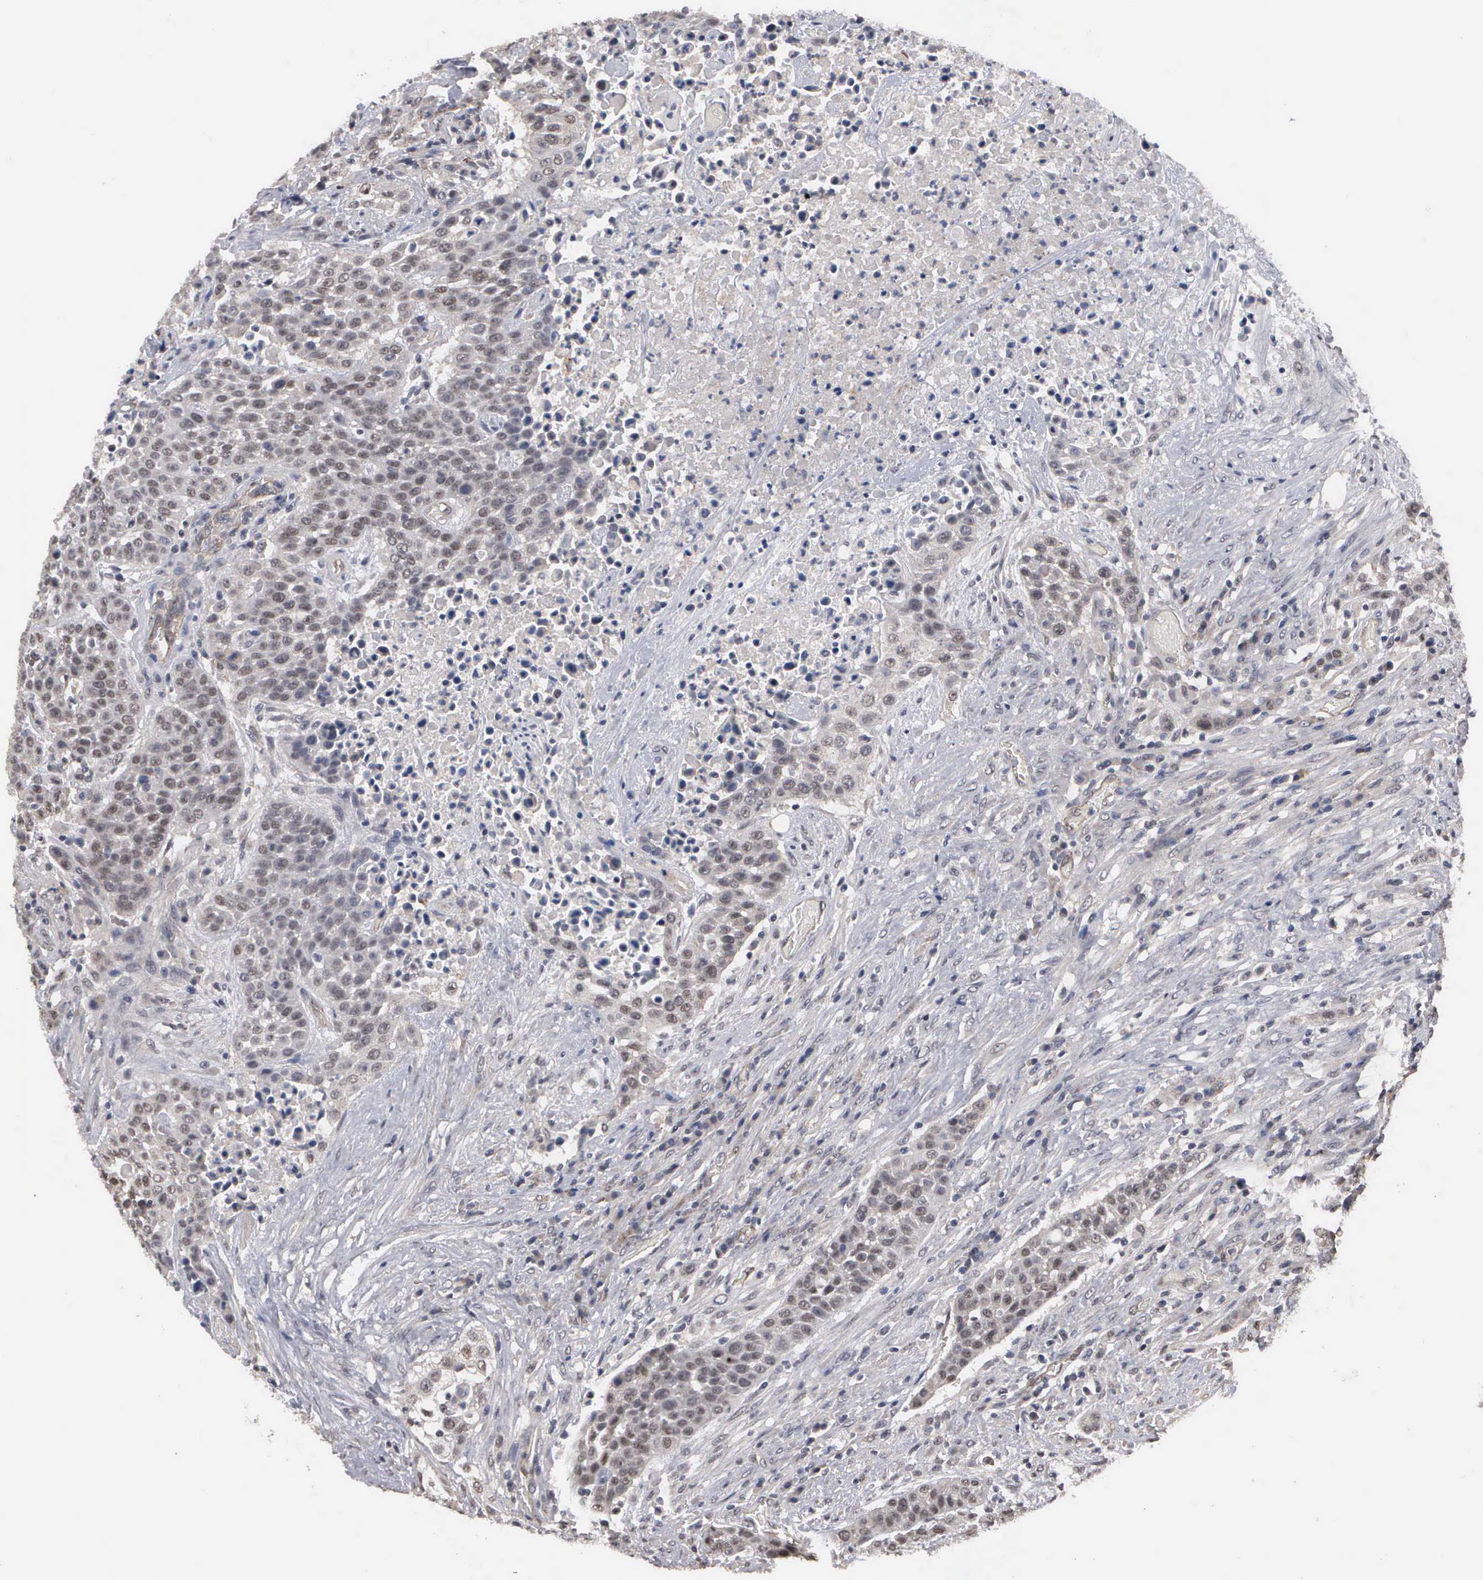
{"staining": {"intensity": "weak", "quantity": "25%-75%", "location": "nuclear"}, "tissue": "urothelial cancer", "cell_type": "Tumor cells", "image_type": "cancer", "snomed": [{"axis": "morphology", "description": "Urothelial carcinoma, High grade"}, {"axis": "topography", "description": "Urinary bladder"}], "caption": "High-grade urothelial carcinoma tissue shows weak nuclear expression in approximately 25%-75% of tumor cells (DAB = brown stain, brightfield microscopy at high magnification).", "gene": "ZBTB33", "patient": {"sex": "male", "age": 74}}